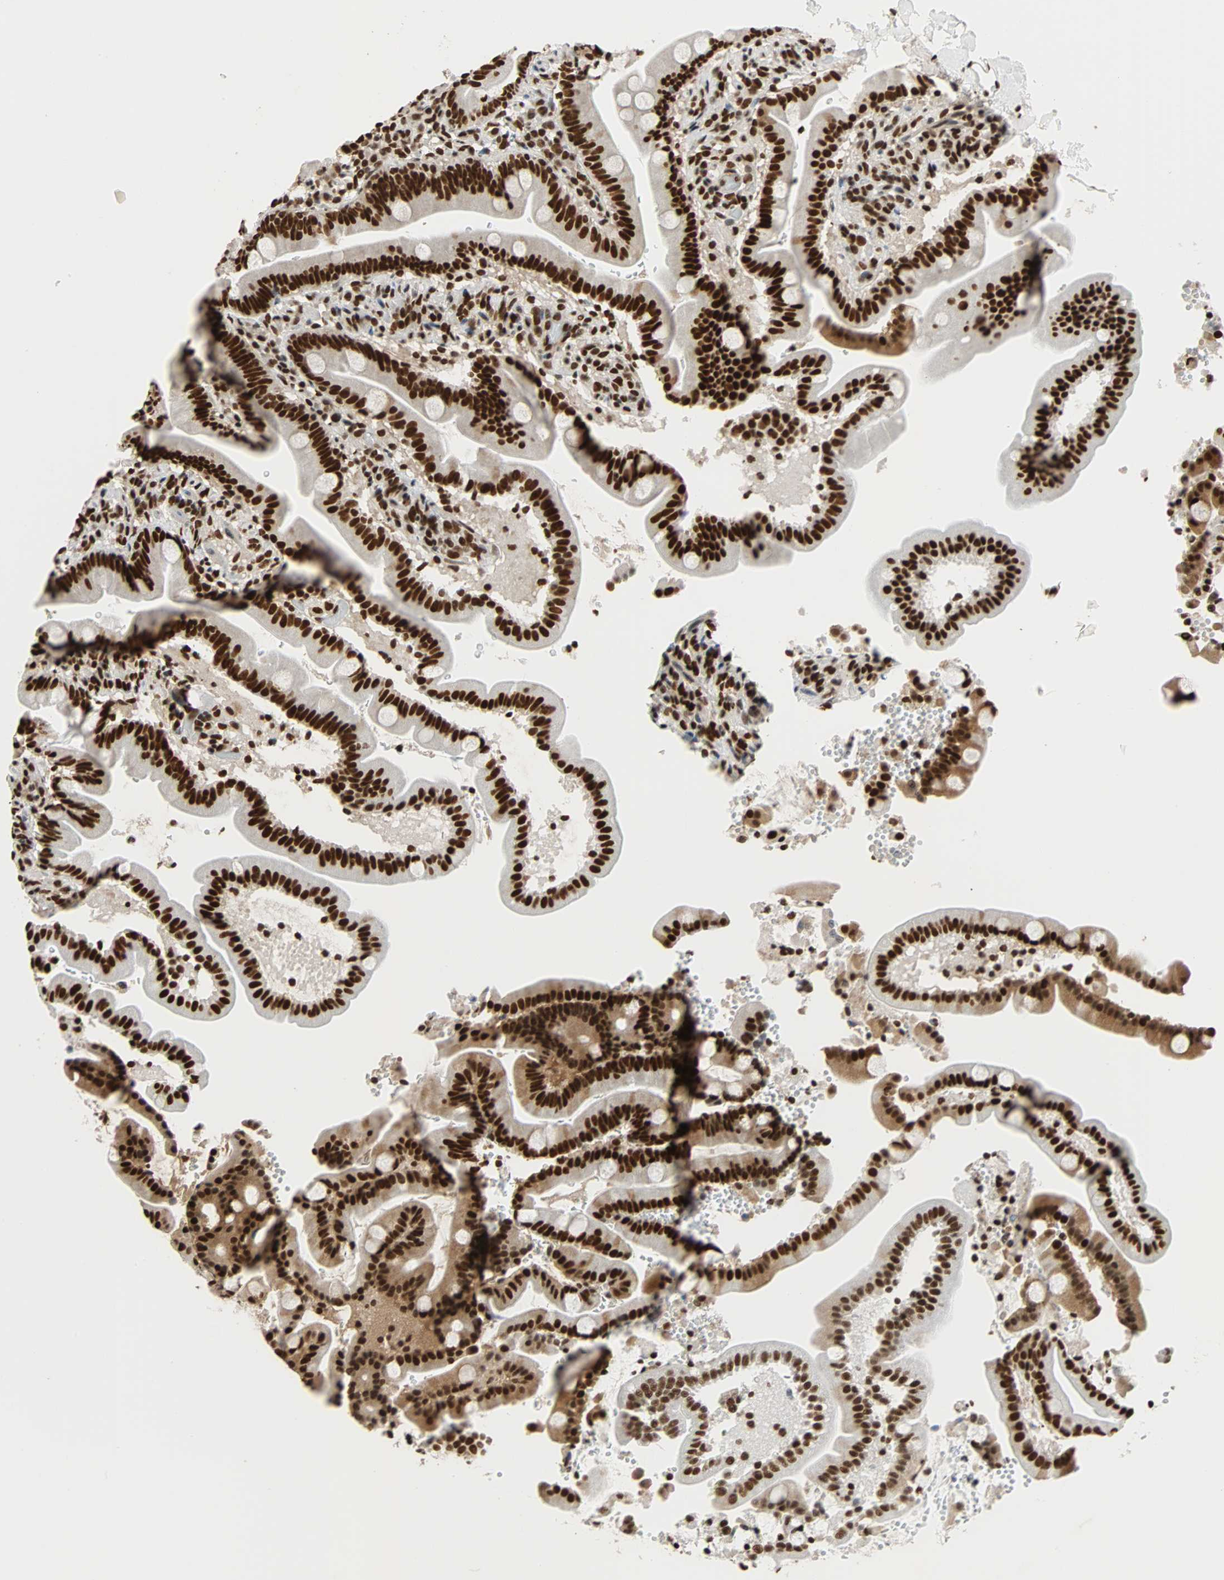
{"staining": {"intensity": "strong", "quantity": ">75%", "location": "cytoplasmic/membranous,nuclear"}, "tissue": "duodenum", "cell_type": "Glandular cells", "image_type": "normal", "snomed": [{"axis": "morphology", "description": "Normal tissue, NOS"}, {"axis": "topography", "description": "Duodenum"}], "caption": "Glandular cells show high levels of strong cytoplasmic/membranous,nuclear positivity in approximately >75% of cells in benign human duodenum.", "gene": "CDK12", "patient": {"sex": "male", "age": 54}}